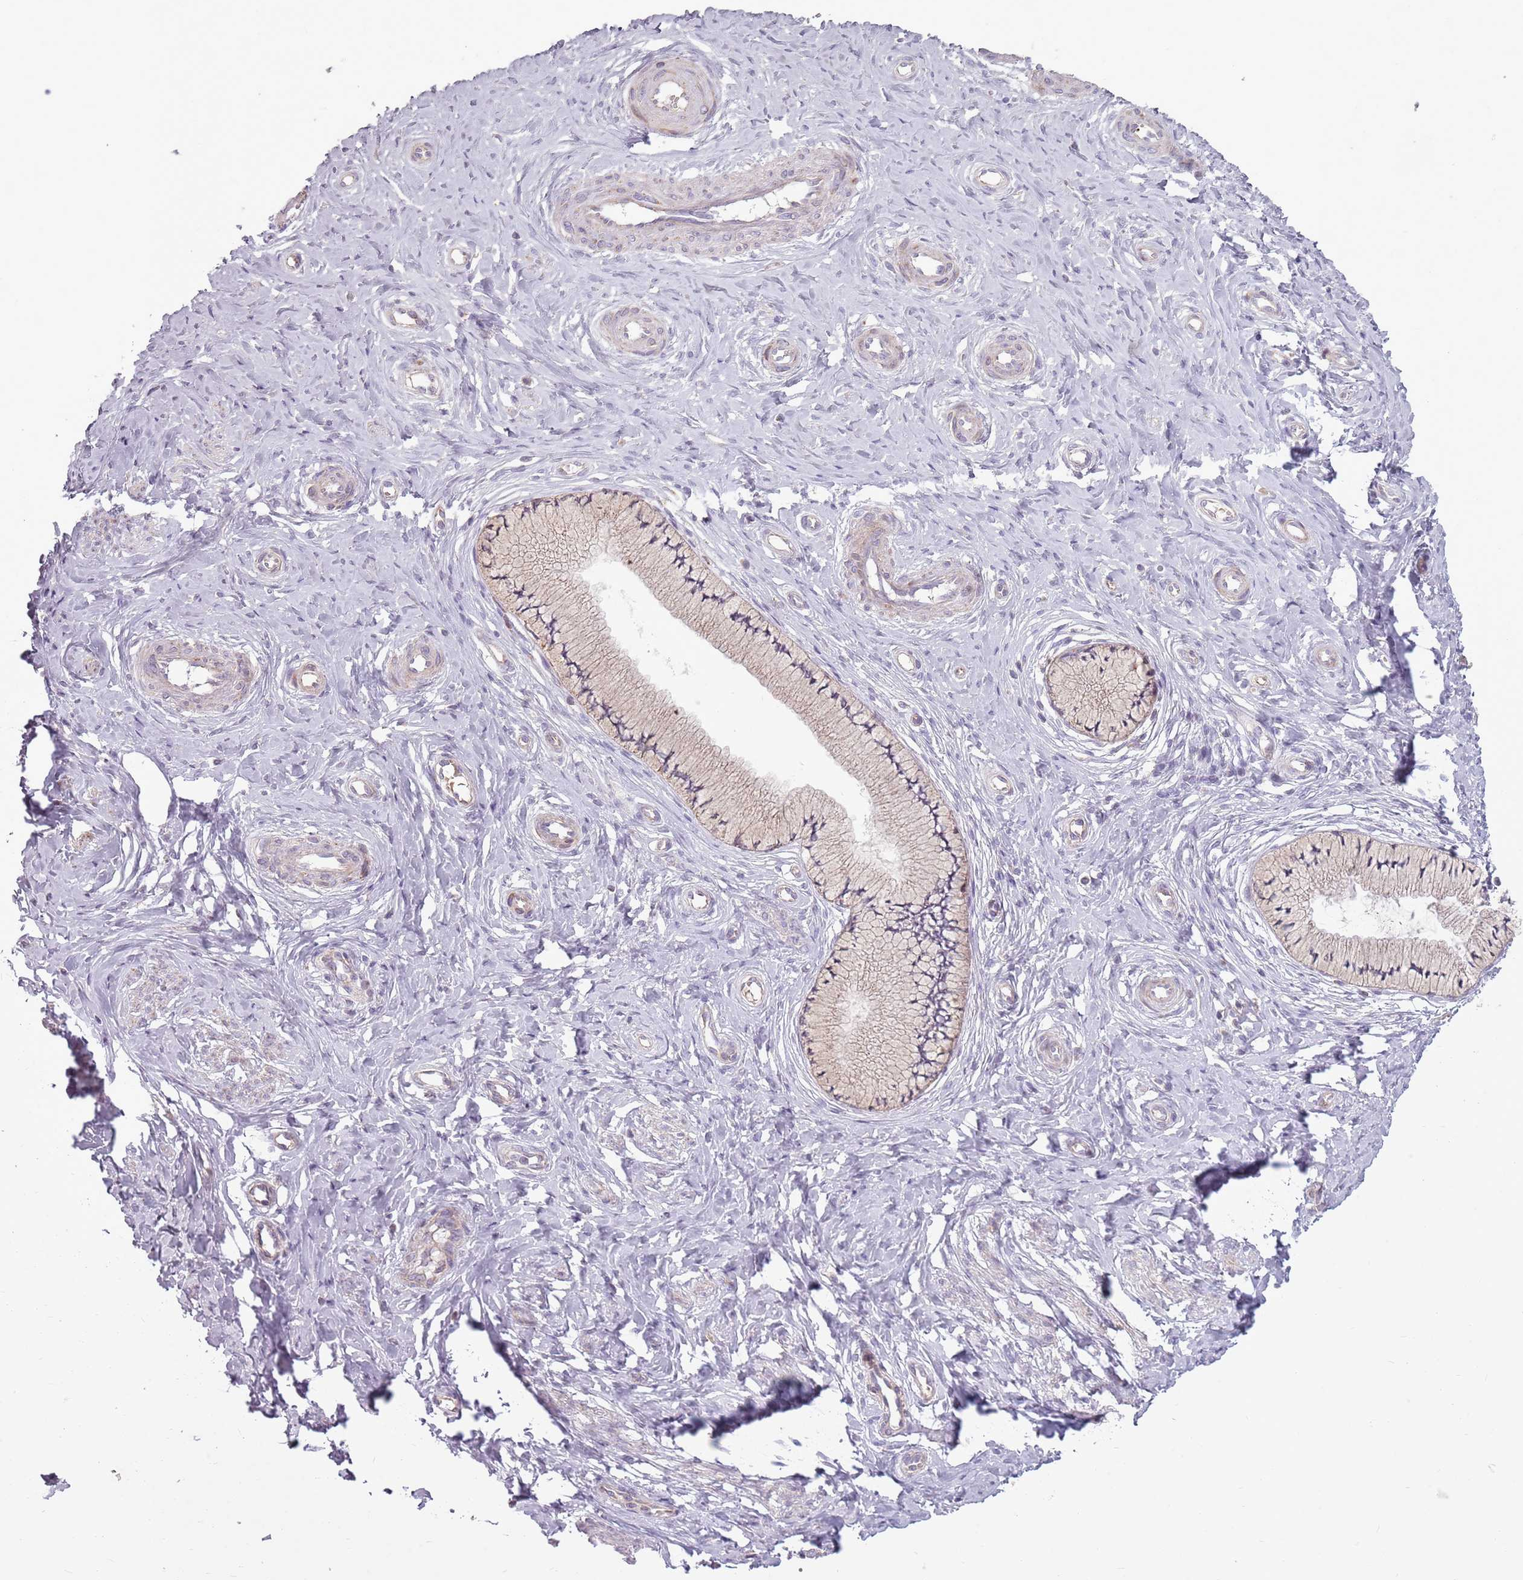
{"staining": {"intensity": "weak", "quantity": ">75%", "location": "cytoplasmic/membranous"}, "tissue": "cervix", "cell_type": "Glandular cells", "image_type": "normal", "snomed": [{"axis": "morphology", "description": "Normal tissue, NOS"}, {"axis": "topography", "description": "Cervix"}], "caption": "IHC staining of benign cervix, which displays low levels of weak cytoplasmic/membranous staining in about >75% of glandular cells indicating weak cytoplasmic/membranous protein expression. The staining was performed using DAB (brown) for protein detection and nuclei were counterstained in hematoxylin (blue).", "gene": "ZNF530", "patient": {"sex": "female", "age": 36}}